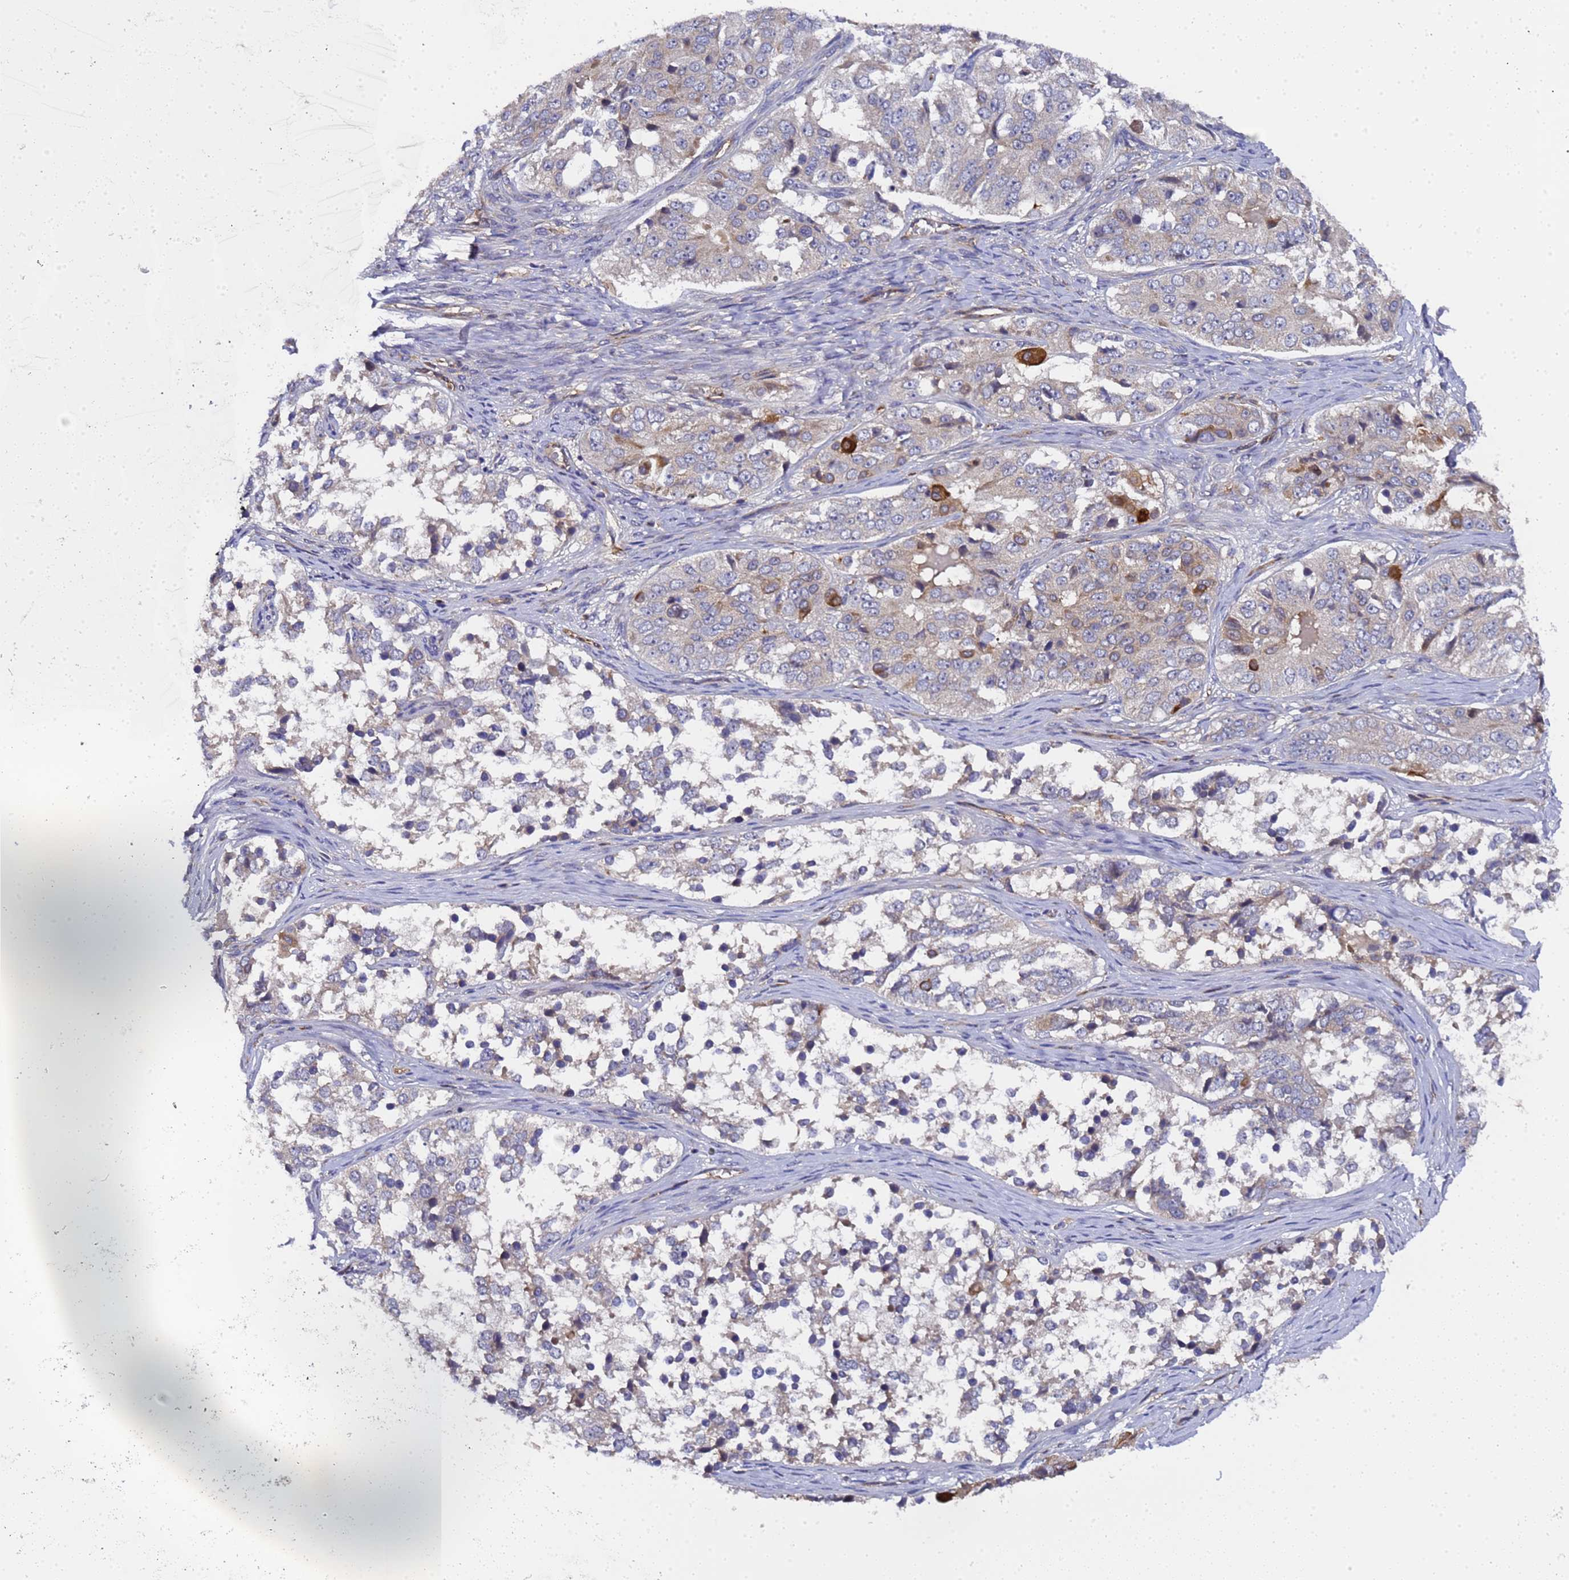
{"staining": {"intensity": "moderate", "quantity": "<25%", "location": "cytoplasmic/membranous"}, "tissue": "ovarian cancer", "cell_type": "Tumor cells", "image_type": "cancer", "snomed": [{"axis": "morphology", "description": "Carcinoma, endometroid"}, {"axis": "topography", "description": "Ovary"}], "caption": "Immunohistochemical staining of ovarian cancer demonstrates moderate cytoplasmic/membranous protein expression in about <25% of tumor cells.", "gene": "MOCS1", "patient": {"sex": "female", "age": 51}}